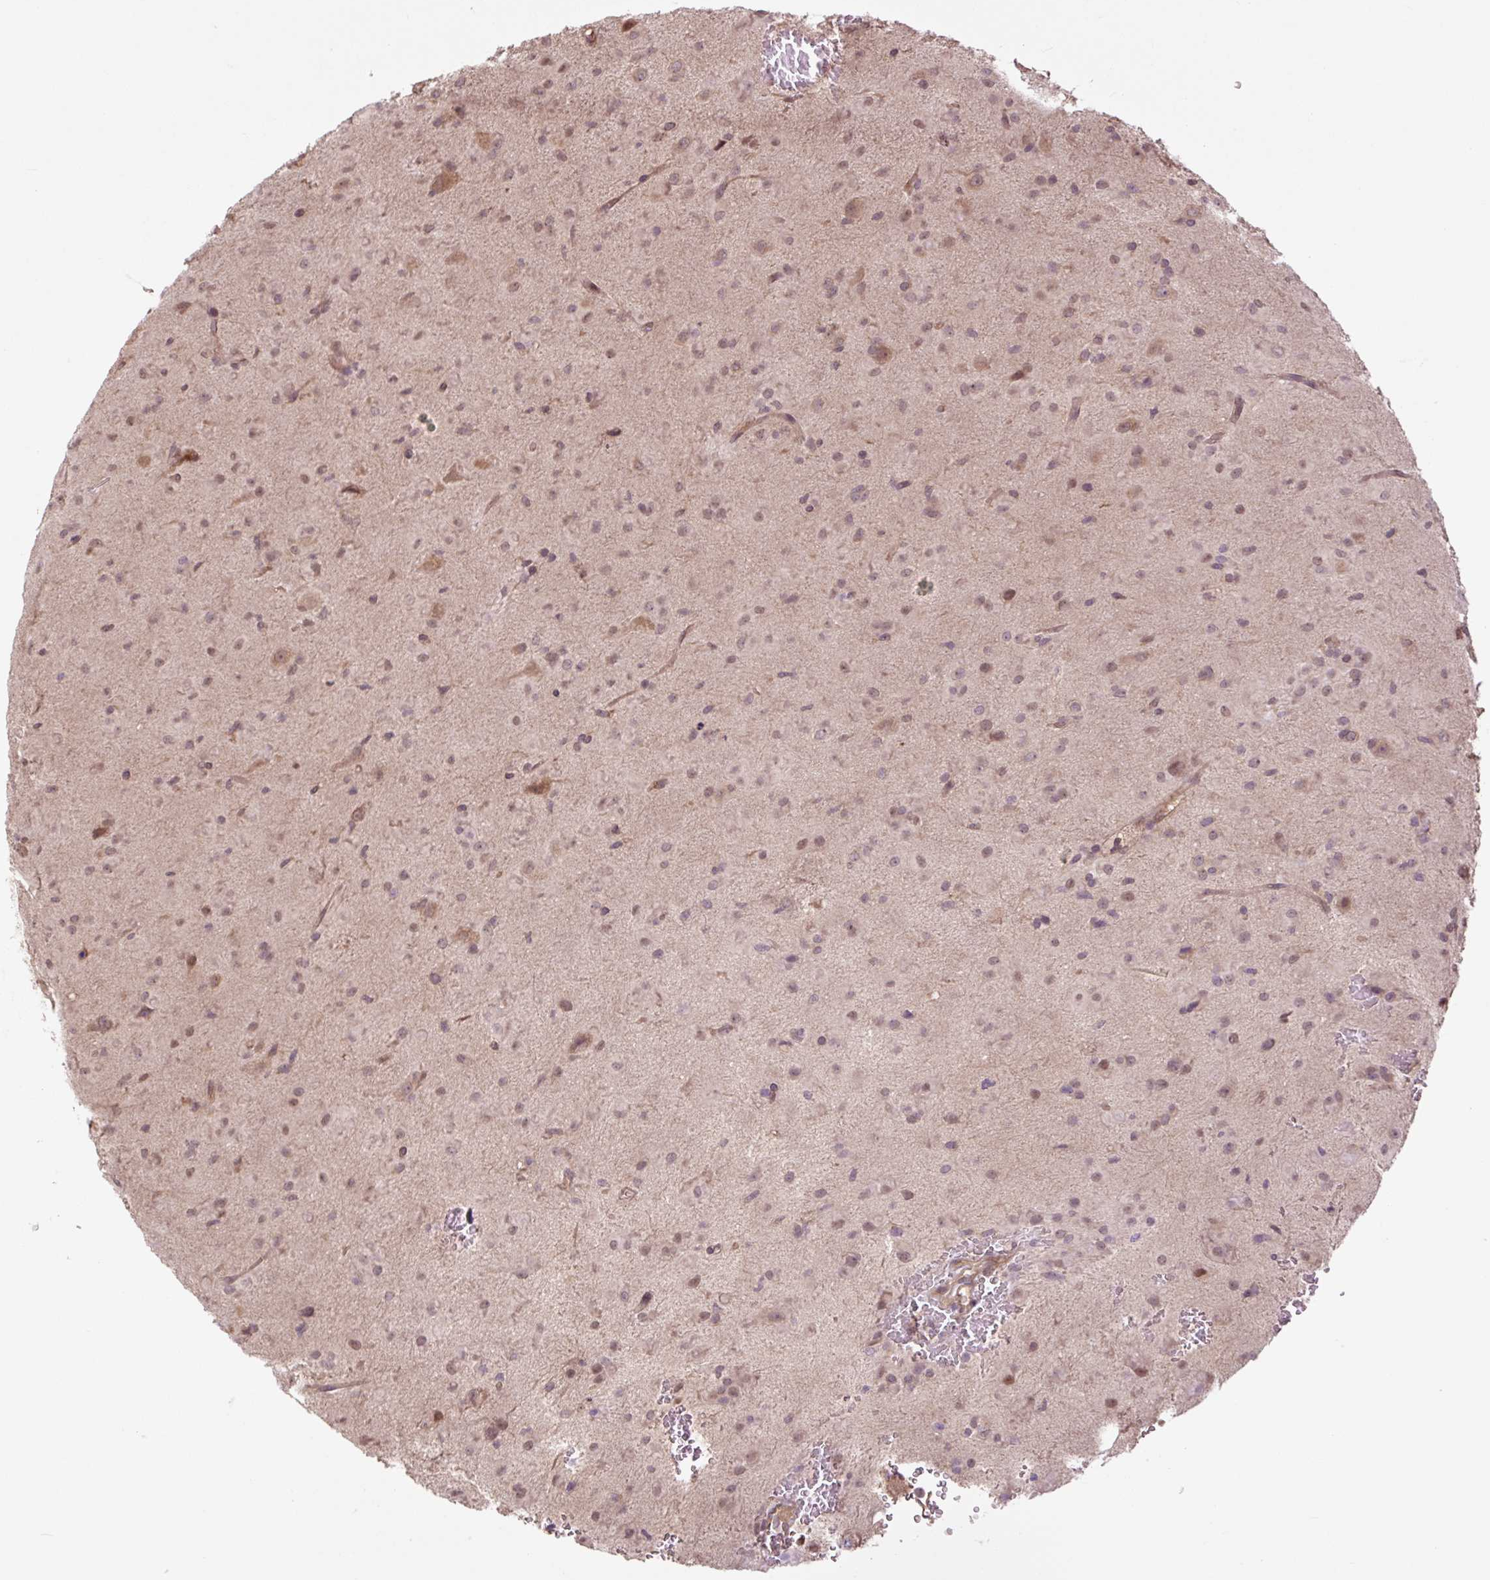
{"staining": {"intensity": "weak", "quantity": "25%-75%", "location": "cytoplasmic/membranous,nuclear"}, "tissue": "glioma", "cell_type": "Tumor cells", "image_type": "cancer", "snomed": [{"axis": "morphology", "description": "Glioma, malignant, Low grade"}, {"axis": "topography", "description": "Brain"}], "caption": "Approximately 25%-75% of tumor cells in malignant low-grade glioma exhibit weak cytoplasmic/membranous and nuclear protein positivity as visualized by brown immunohistochemical staining.", "gene": "TPT1", "patient": {"sex": "male", "age": 58}}